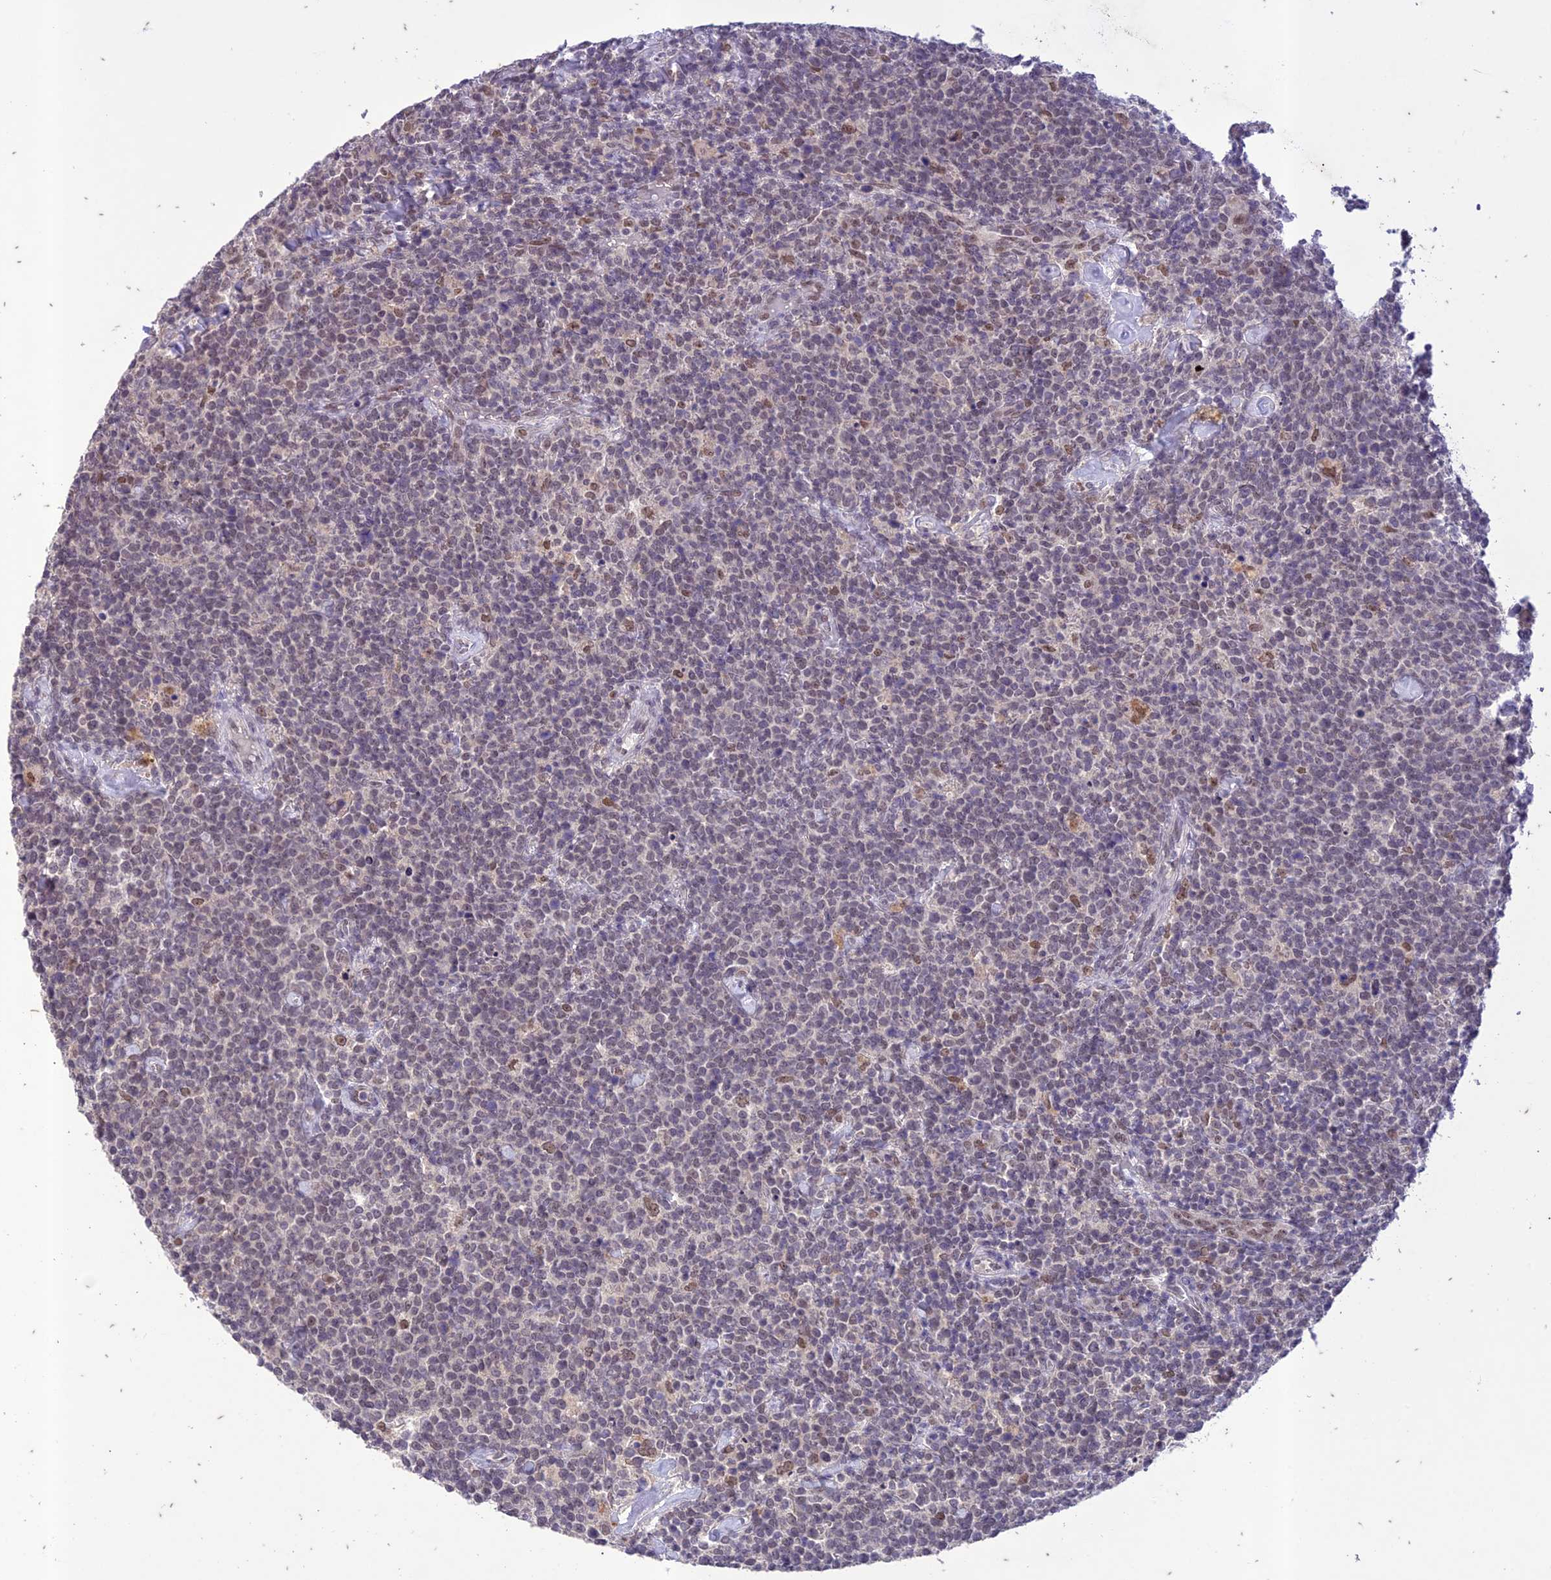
{"staining": {"intensity": "negative", "quantity": "none", "location": "none"}, "tissue": "lymphoma", "cell_type": "Tumor cells", "image_type": "cancer", "snomed": [{"axis": "morphology", "description": "Malignant lymphoma, non-Hodgkin's type, High grade"}, {"axis": "topography", "description": "Lymph node"}], "caption": "A high-resolution micrograph shows immunohistochemistry (IHC) staining of lymphoma, which reveals no significant positivity in tumor cells.", "gene": "POP4", "patient": {"sex": "male", "age": 61}}